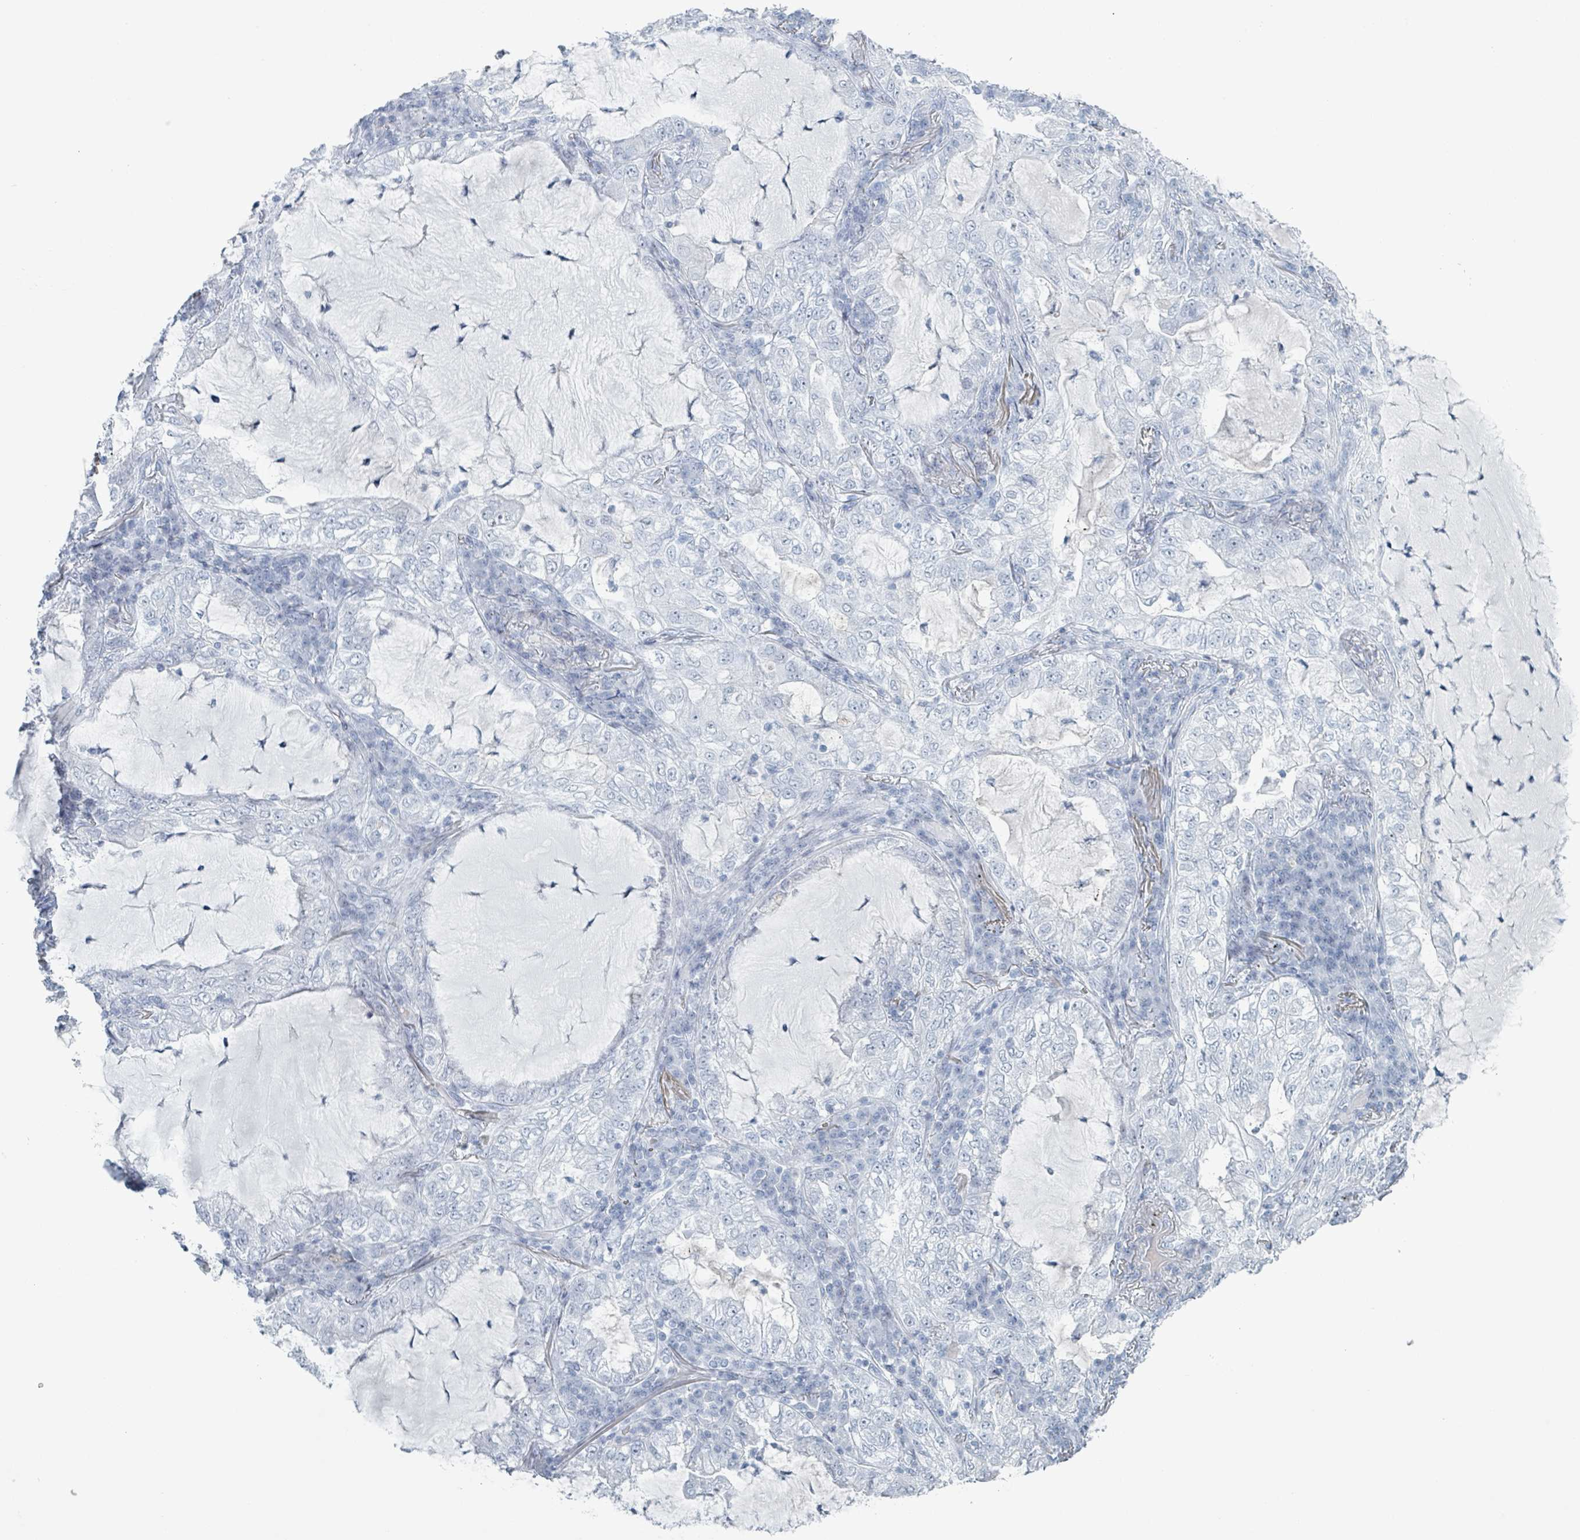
{"staining": {"intensity": "negative", "quantity": "none", "location": "none"}, "tissue": "lung cancer", "cell_type": "Tumor cells", "image_type": "cancer", "snomed": [{"axis": "morphology", "description": "Adenocarcinoma, NOS"}, {"axis": "topography", "description": "Lung"}], "caption": "IHC micrograph of neoplastic tissue: adenocarcinoma (lung) stained with DAB (3,3'-diaminobenzidine) displays no significant protein positivity in tumor cells.", "gene": "GPR15LG", "patient": {"sex": "female", "age": 73}}